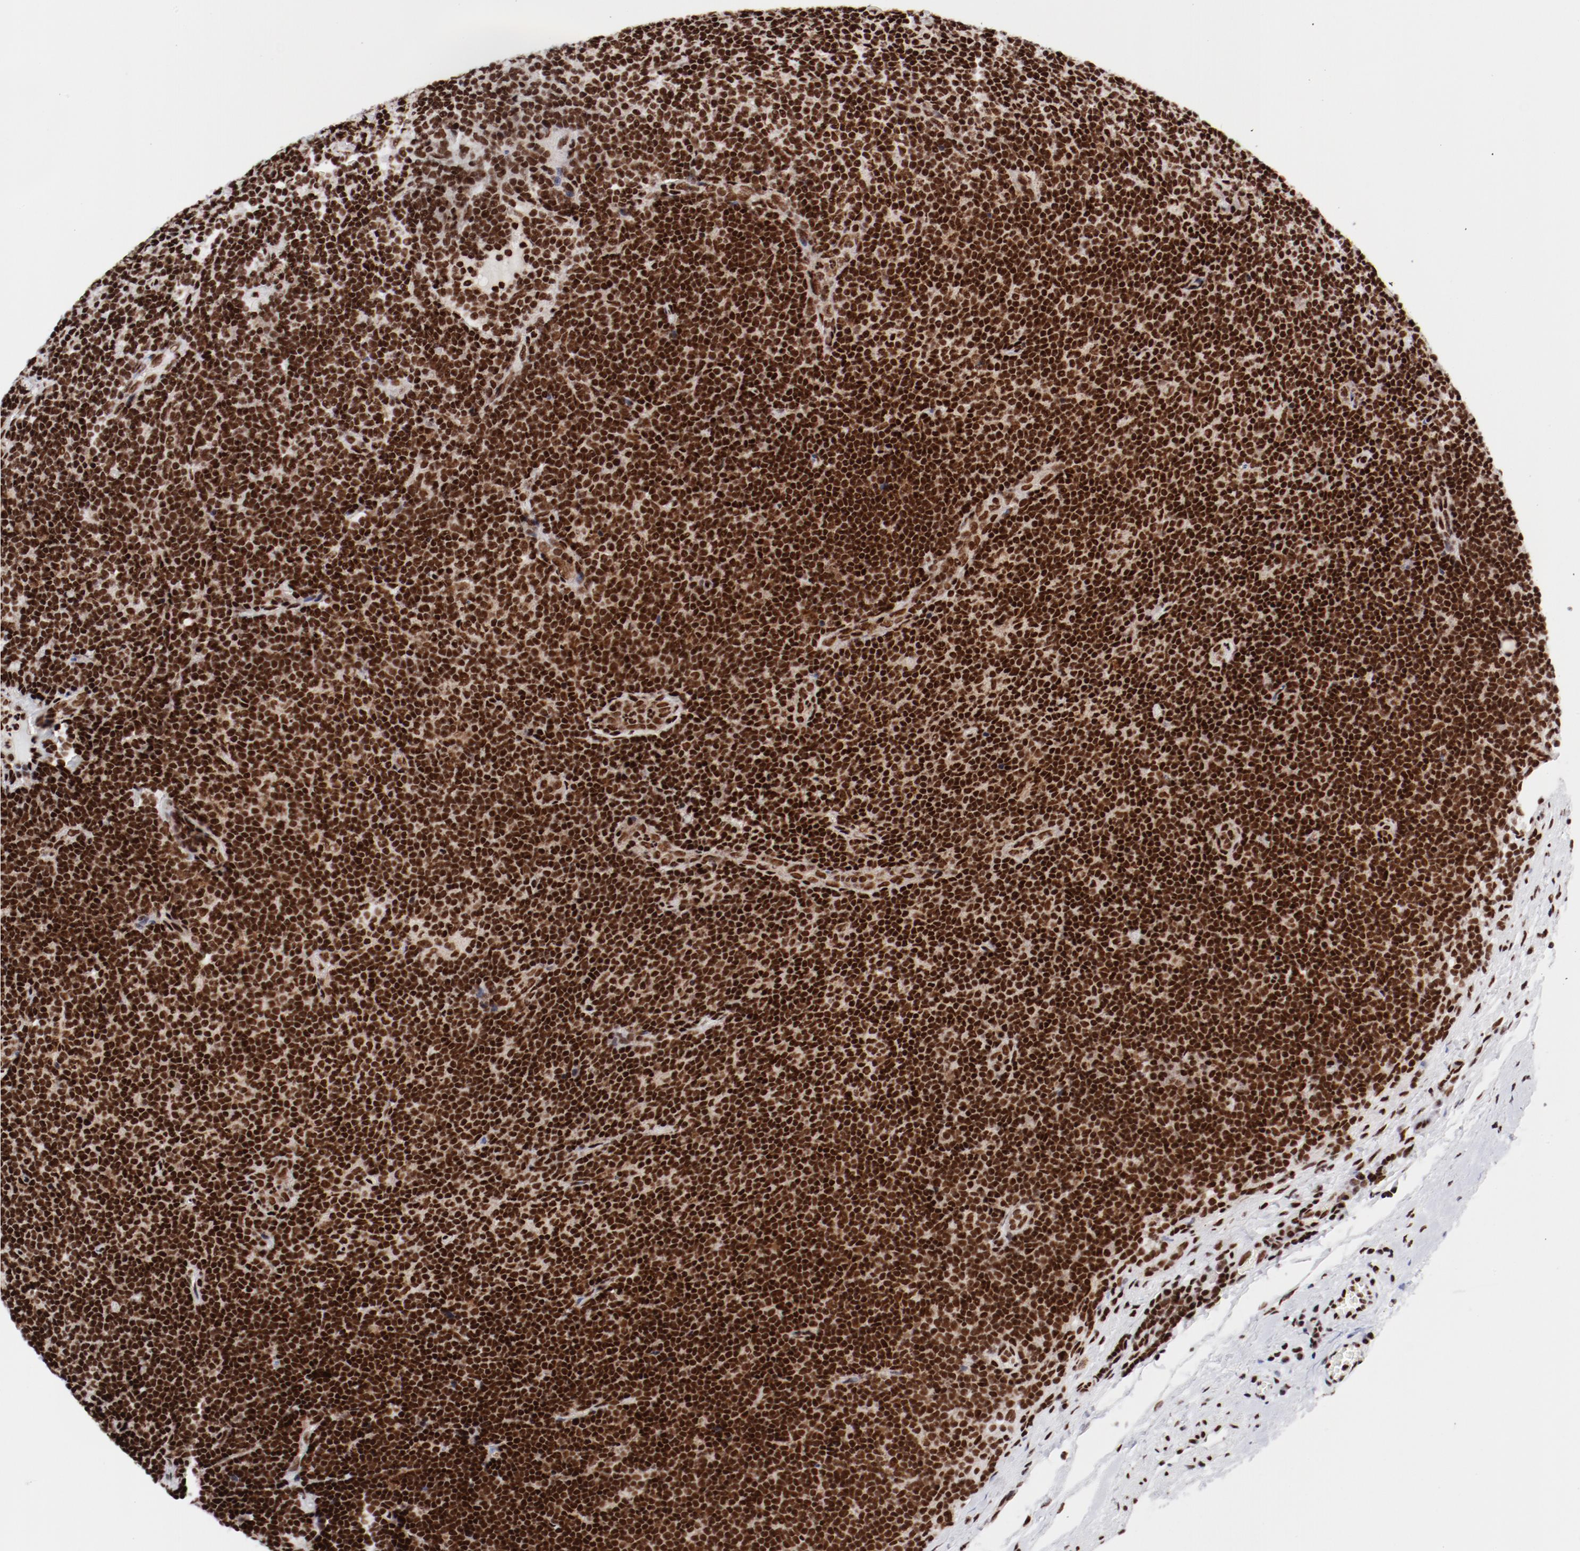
{"staining": {"intensity": "strong", "quantity": ">75%", "location": "nuclear"}, "tissue": "lymphoma", "cell_type": "Tumor cells", "image_type": "cancer", "snomed": [{"axis": "morphology", "description": "Malignant lymphoma, non-Hodgkin's type, Low grade"}, {"axis": "topography", "description": "Lymph node"}], "caption": "Immunohistochemistry of human lymphoma shows high levels of strong nuclear expression in about >75% of tumor cells.", "gene": "NFYB", "patient": {"sex": "male", "age": 70}}